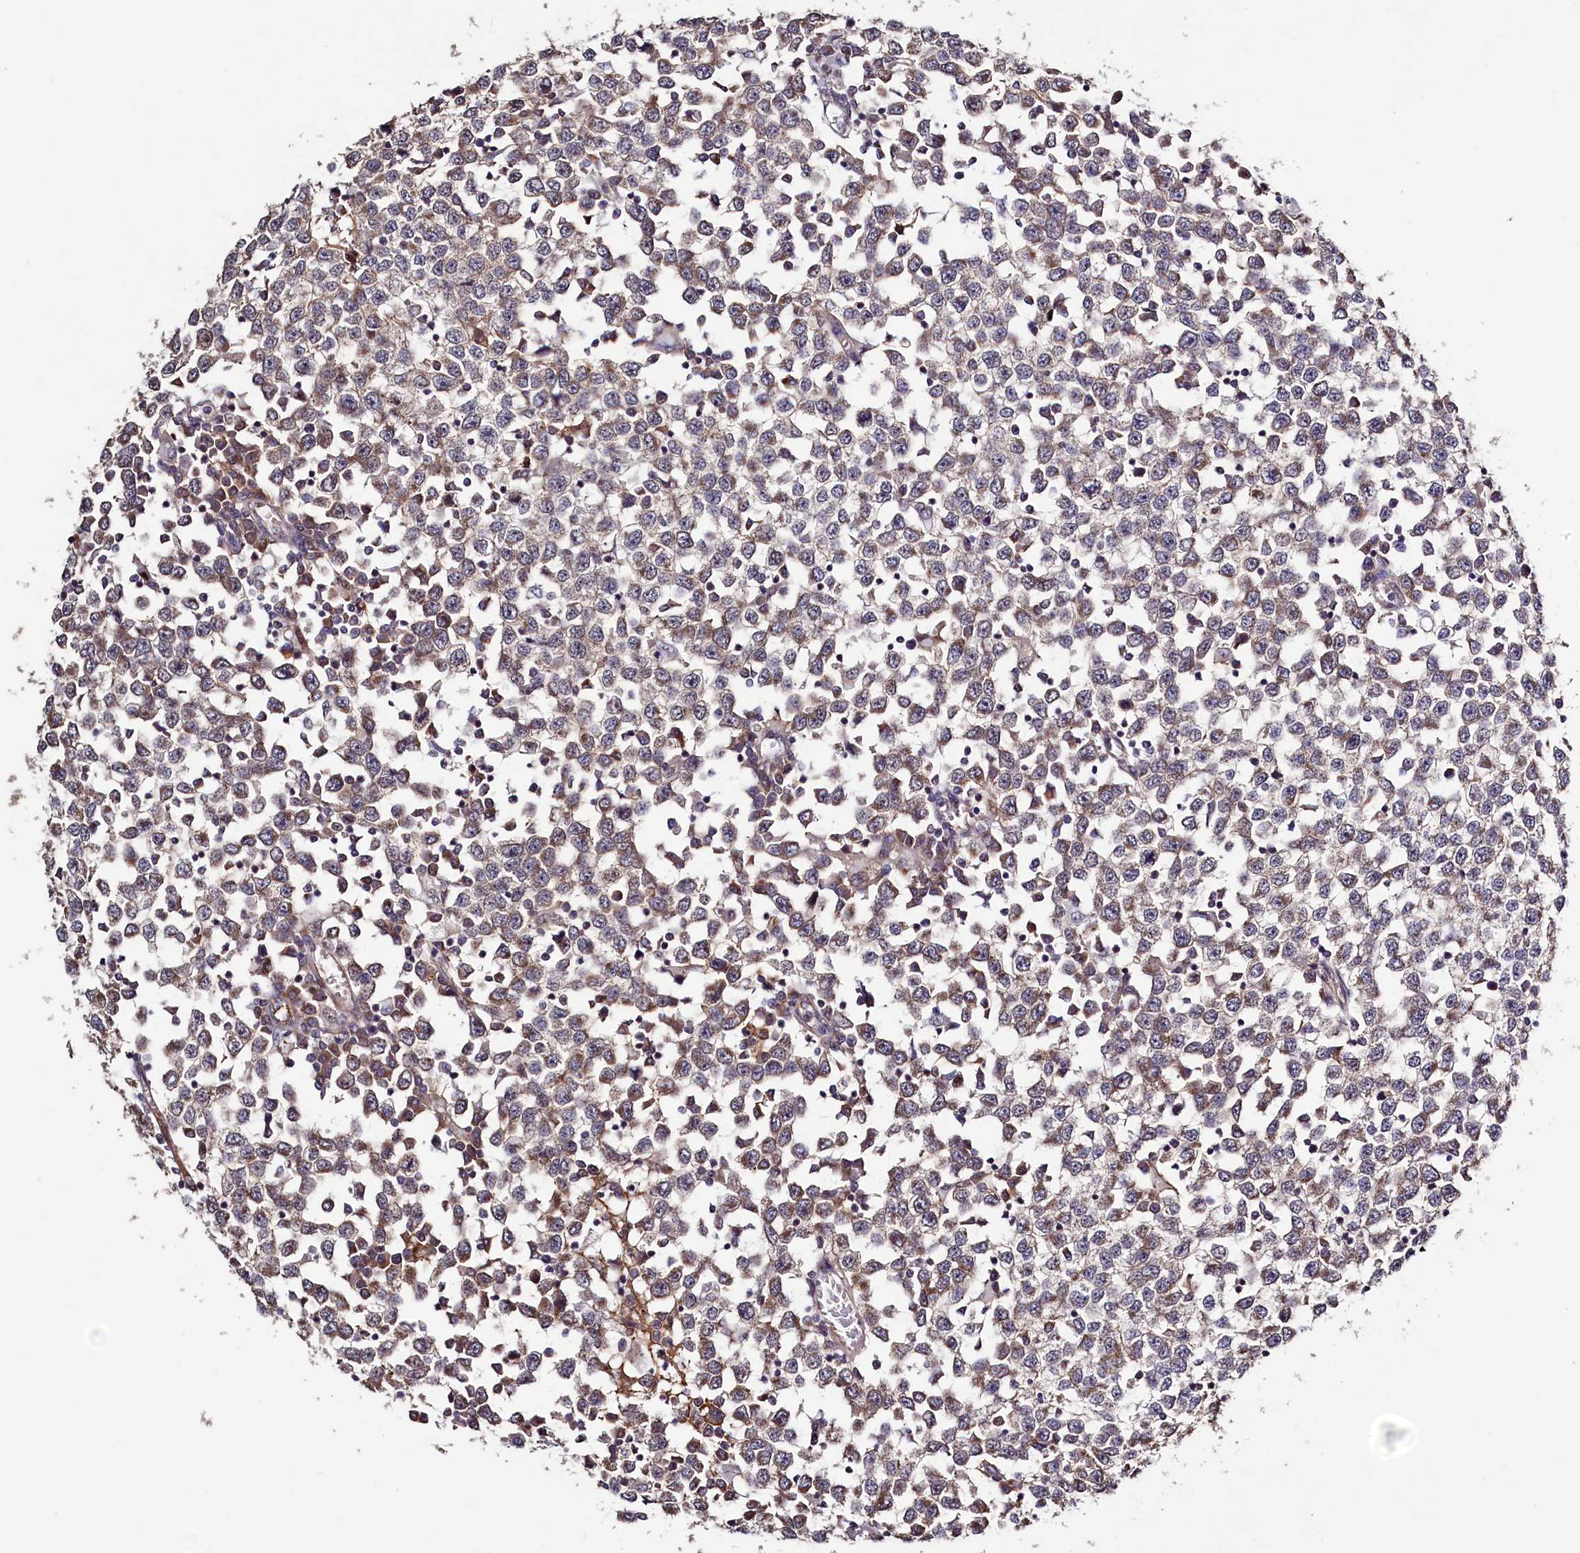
{"staining": {"intensity": "moderate", "quantity": "25%-75%", "location": "cytoplasmic/membranous"}, "tissue": "testis cancer", "cell_type": "Tumor cells", "image_type": "cancer", "snomed": [{"axis": "morphology", "description": "Seminoma, NOS"}, {"axis": "topography", "description": "Testis"}], "caption": "Immunohistochemical staining of human seminoma (testis) shows medium levels of moderate cytoplasmic/membranous protein expression in about 25%-75% of tumor cells.", "gene": "SEC24C", "patient": {"sex": "male", "age": 65}}